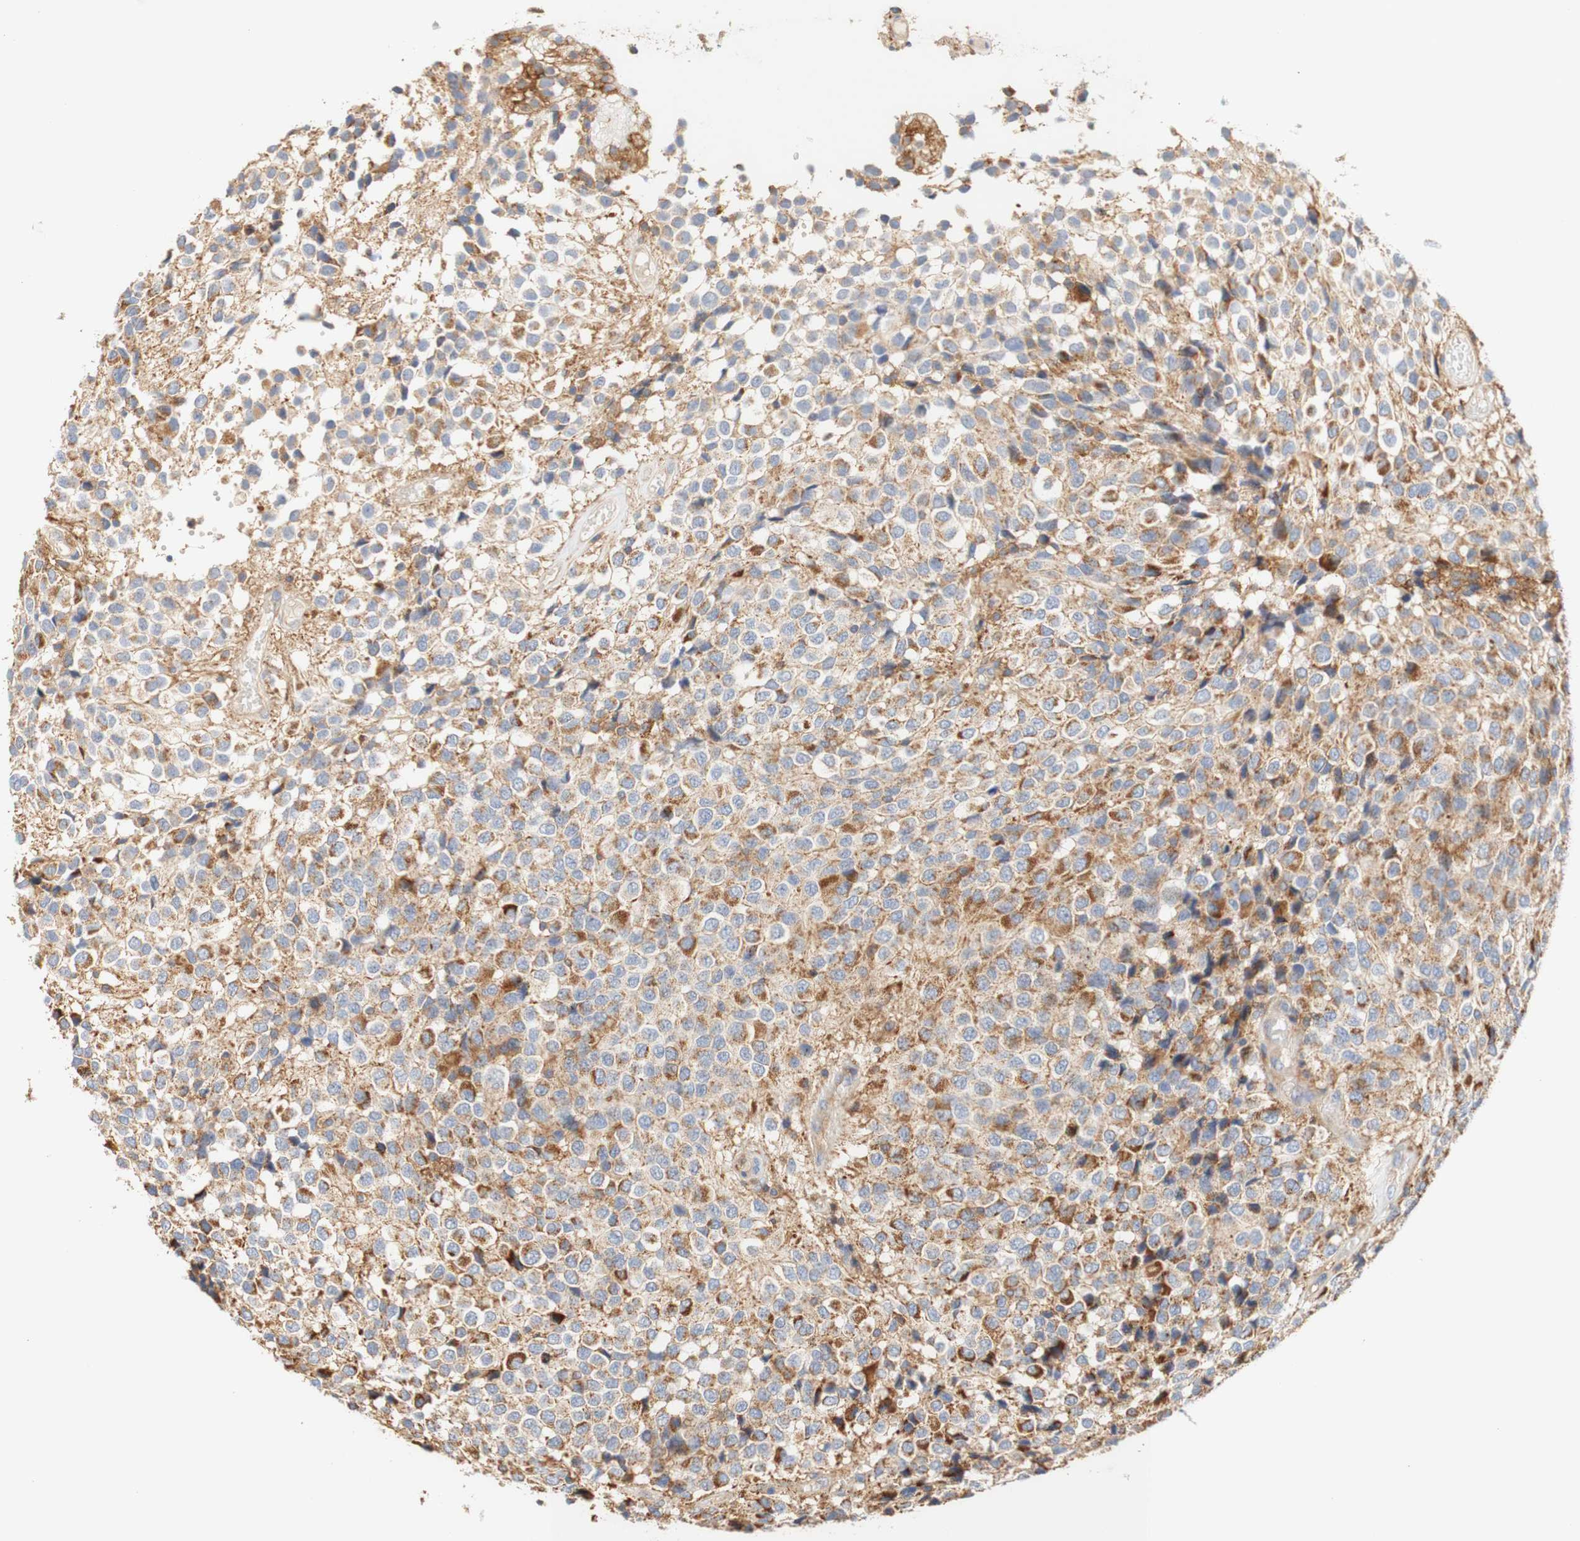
{"staining": {"intensity": "moderate", "quantity": "25%-75%", "location": "cytoplasmic/membranous"}, "tissue": "glioma", "cell_type": "Tumor cells", "image_type": "cancer", "snomed": [{"axis": "morphology", "description": "Glioma, malignant, High grade"}, {"axis": "topography", "description": "Brain"}], "caption": "Immunohistochemical staining of human malignant glioma (high-grade) displays medium levels of moderate cytoplasmic/membranous staining in approximately 25%-75% of tumor cells.", "gene": "PCDH7", "patient": {"sex": "male", "age": 32}}